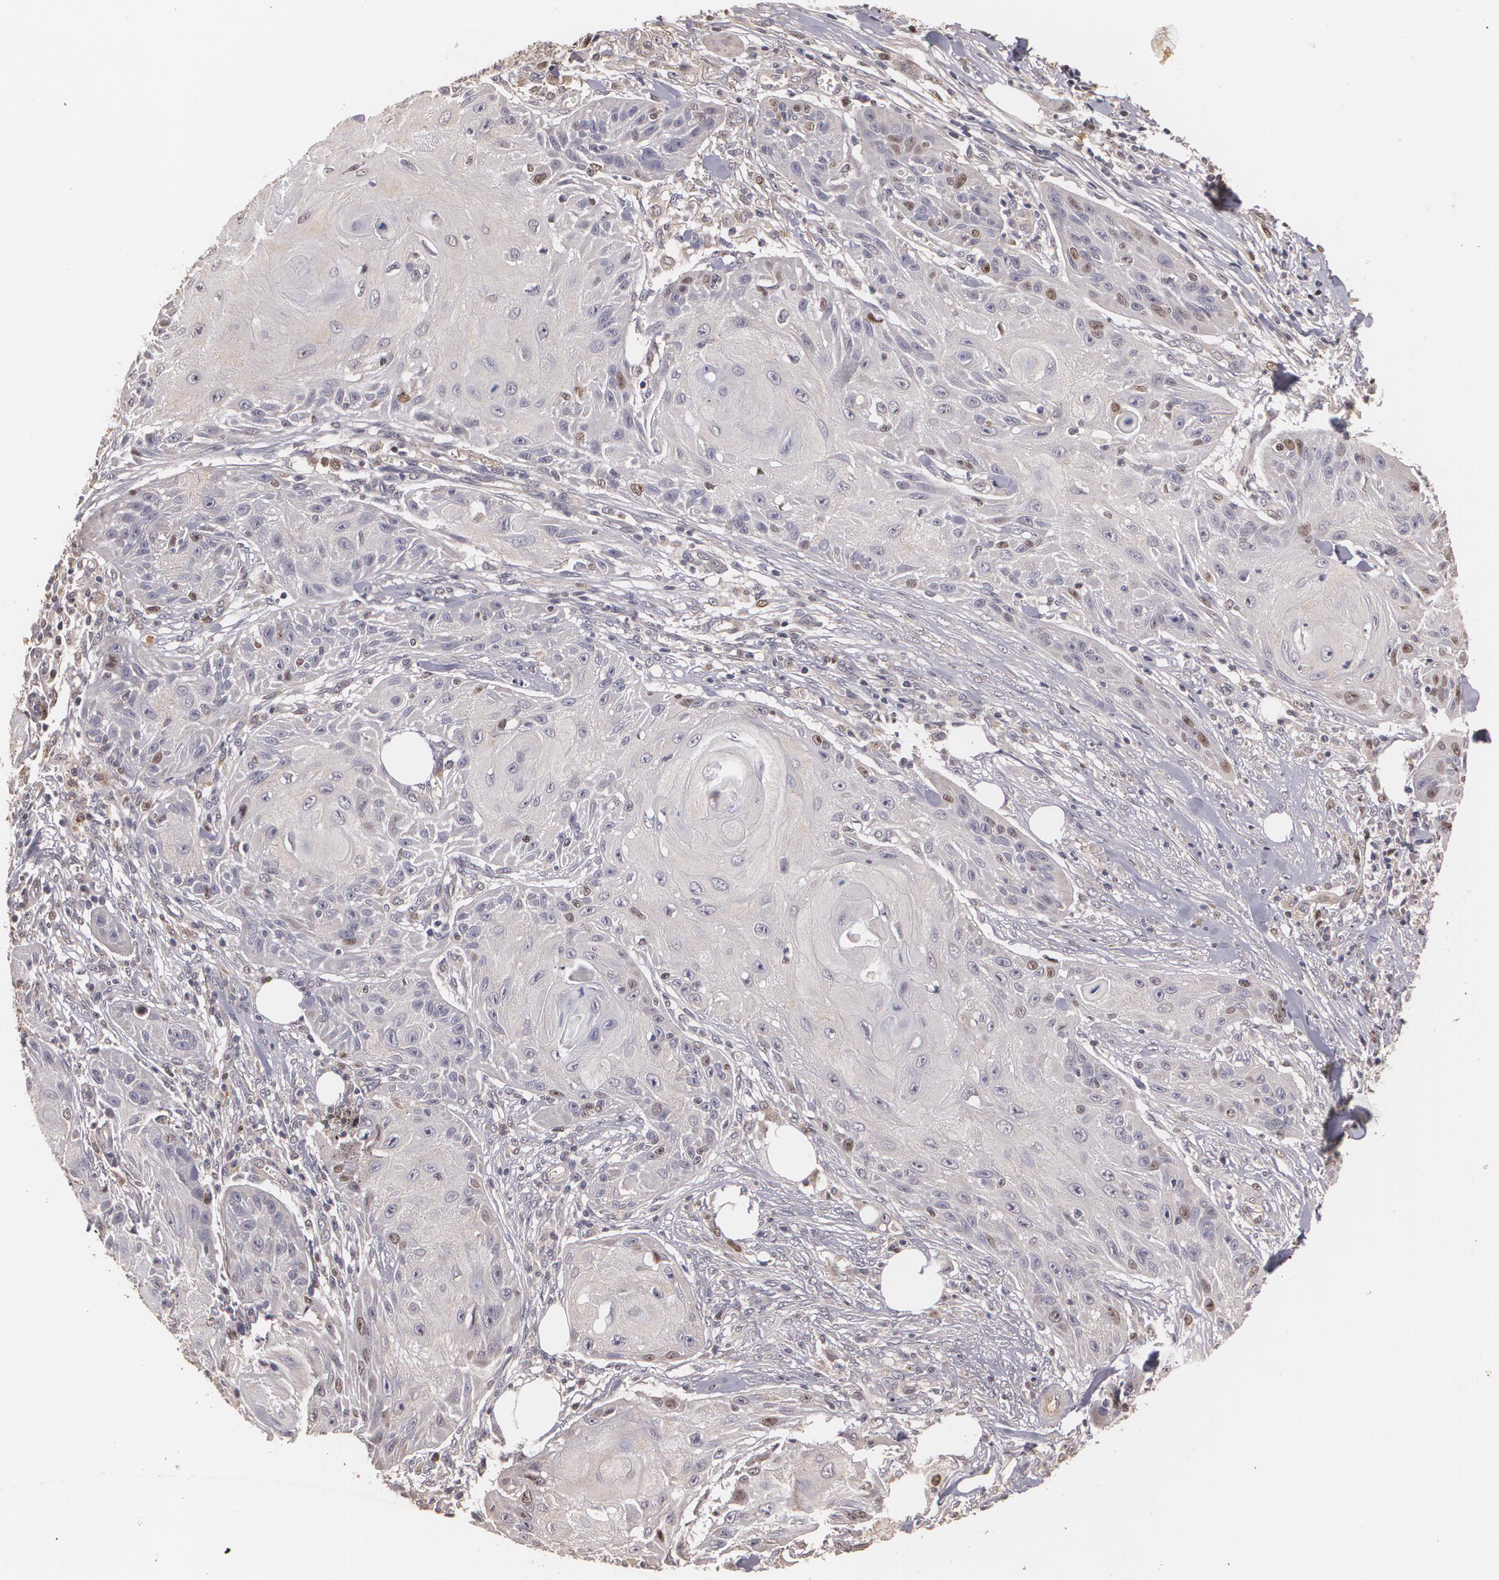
{"staining": {"intensity": "moderate", "quantity": "<25%", "location": "nuclear"}, "tissue": "skin cancer", "cell_type": "Tumor cells", "image_type": "cancer", "snomed": [{"axis": "morphology", "description": "Squamous cell carcinoma, NOS"}, {"axis": "topography", "description": "Skin"}], "caption": "IHC (DAB) staining of squamous cell carcinoma (skin) exhibits moderate nuclear protein expression in about <25% of tumor cells.", "gene": "BRCA1", "patient": {"sex": "female", "age": 88}}